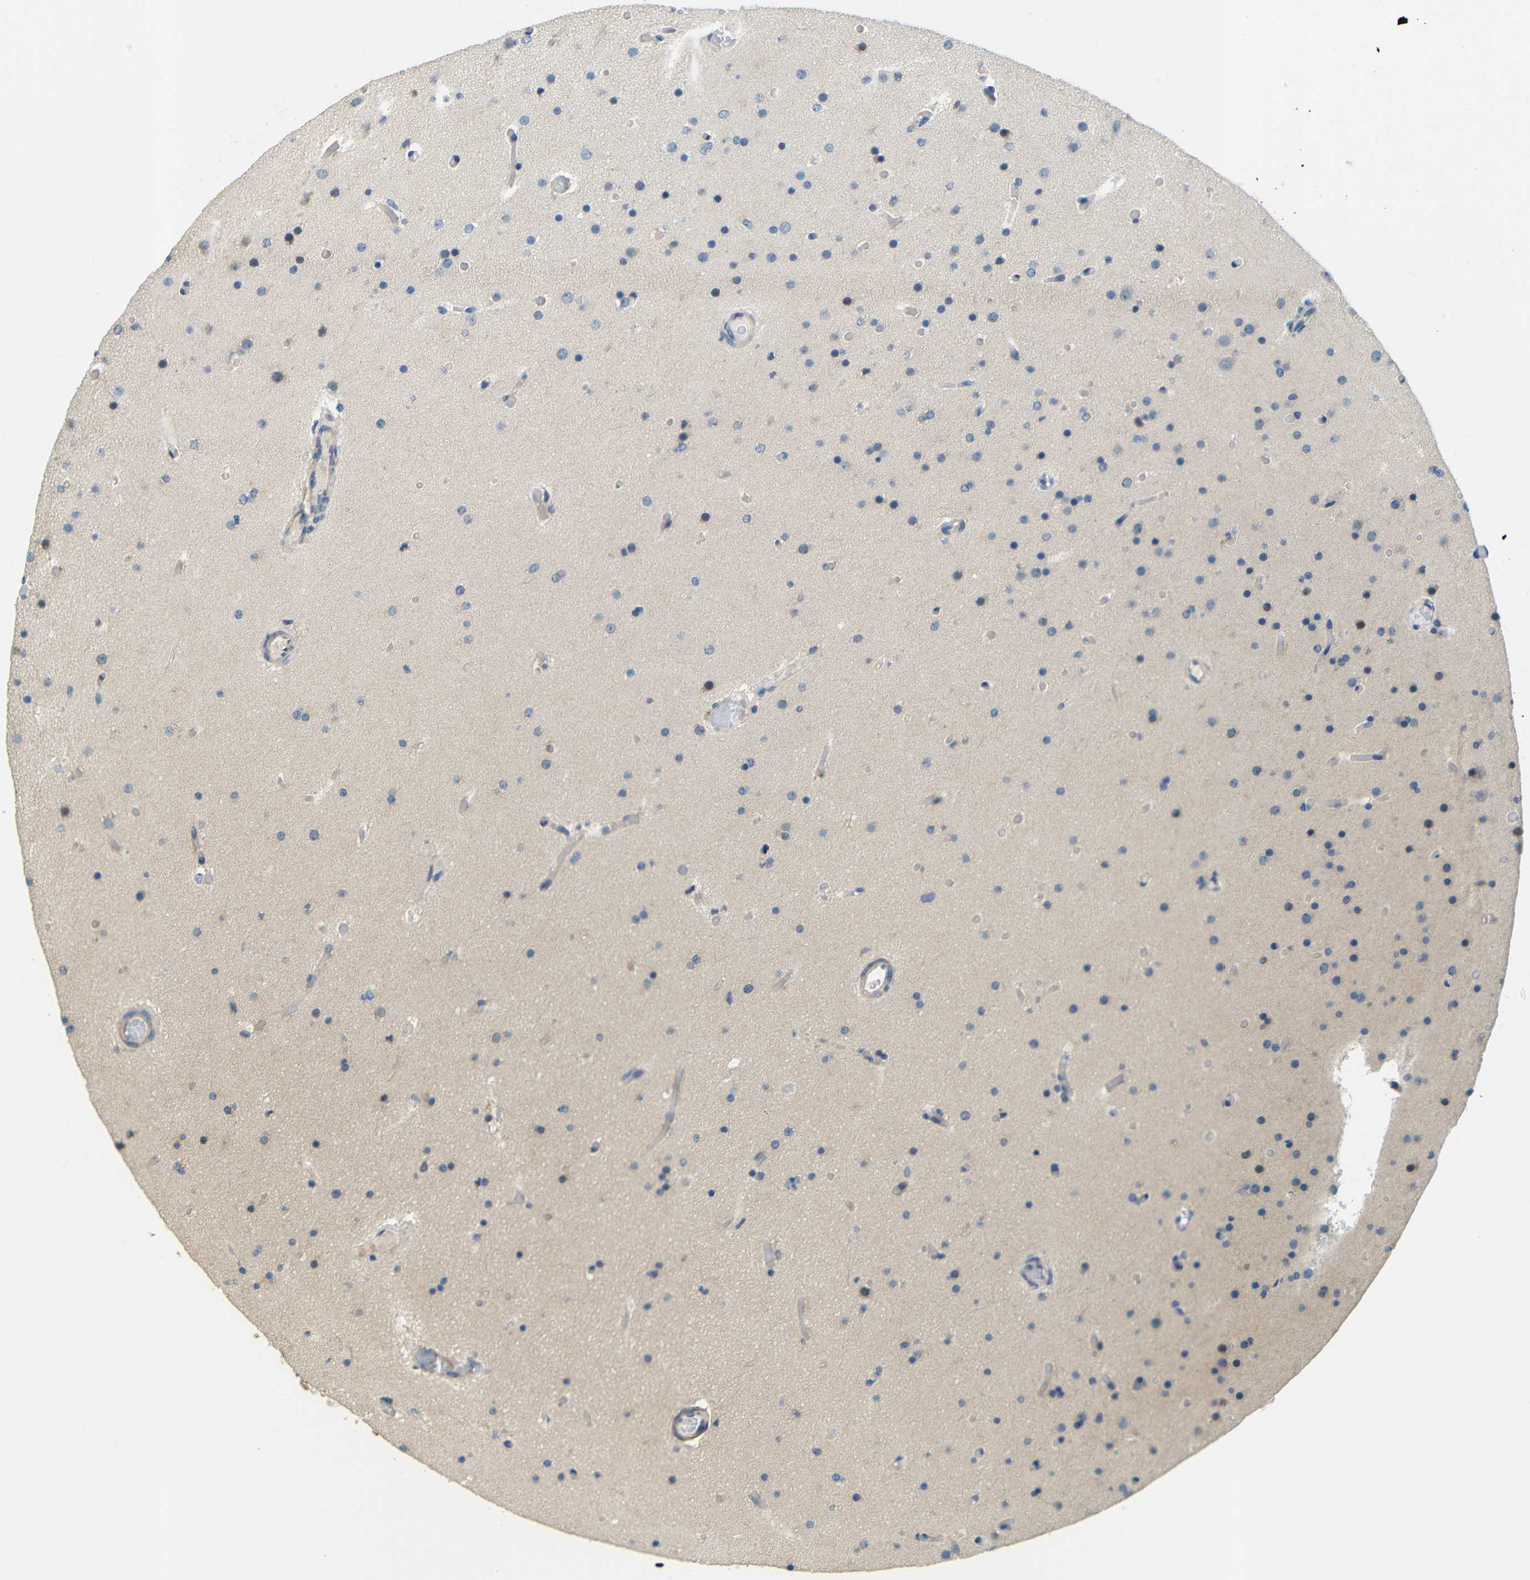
{"staining": {"intensity": "negative", "quantity": "none", "location": "none"}, "tissue": "glioma", "cell_type": "Tumor cells", "image_type": "cancer", "snomed": [{"axis": "morphology", "description": "Glioma, malignant, High grade"}, {"axis": "topography", "description": "Cerebral cortex"}], "caption": "A high-resolution micrograph shows immunohistochemistry (IHC) staining of glioma, which shows no significant positivity in tumor cells.", "gene": "FNDC3A", "patient": {"sex": "female", "age": 36}}